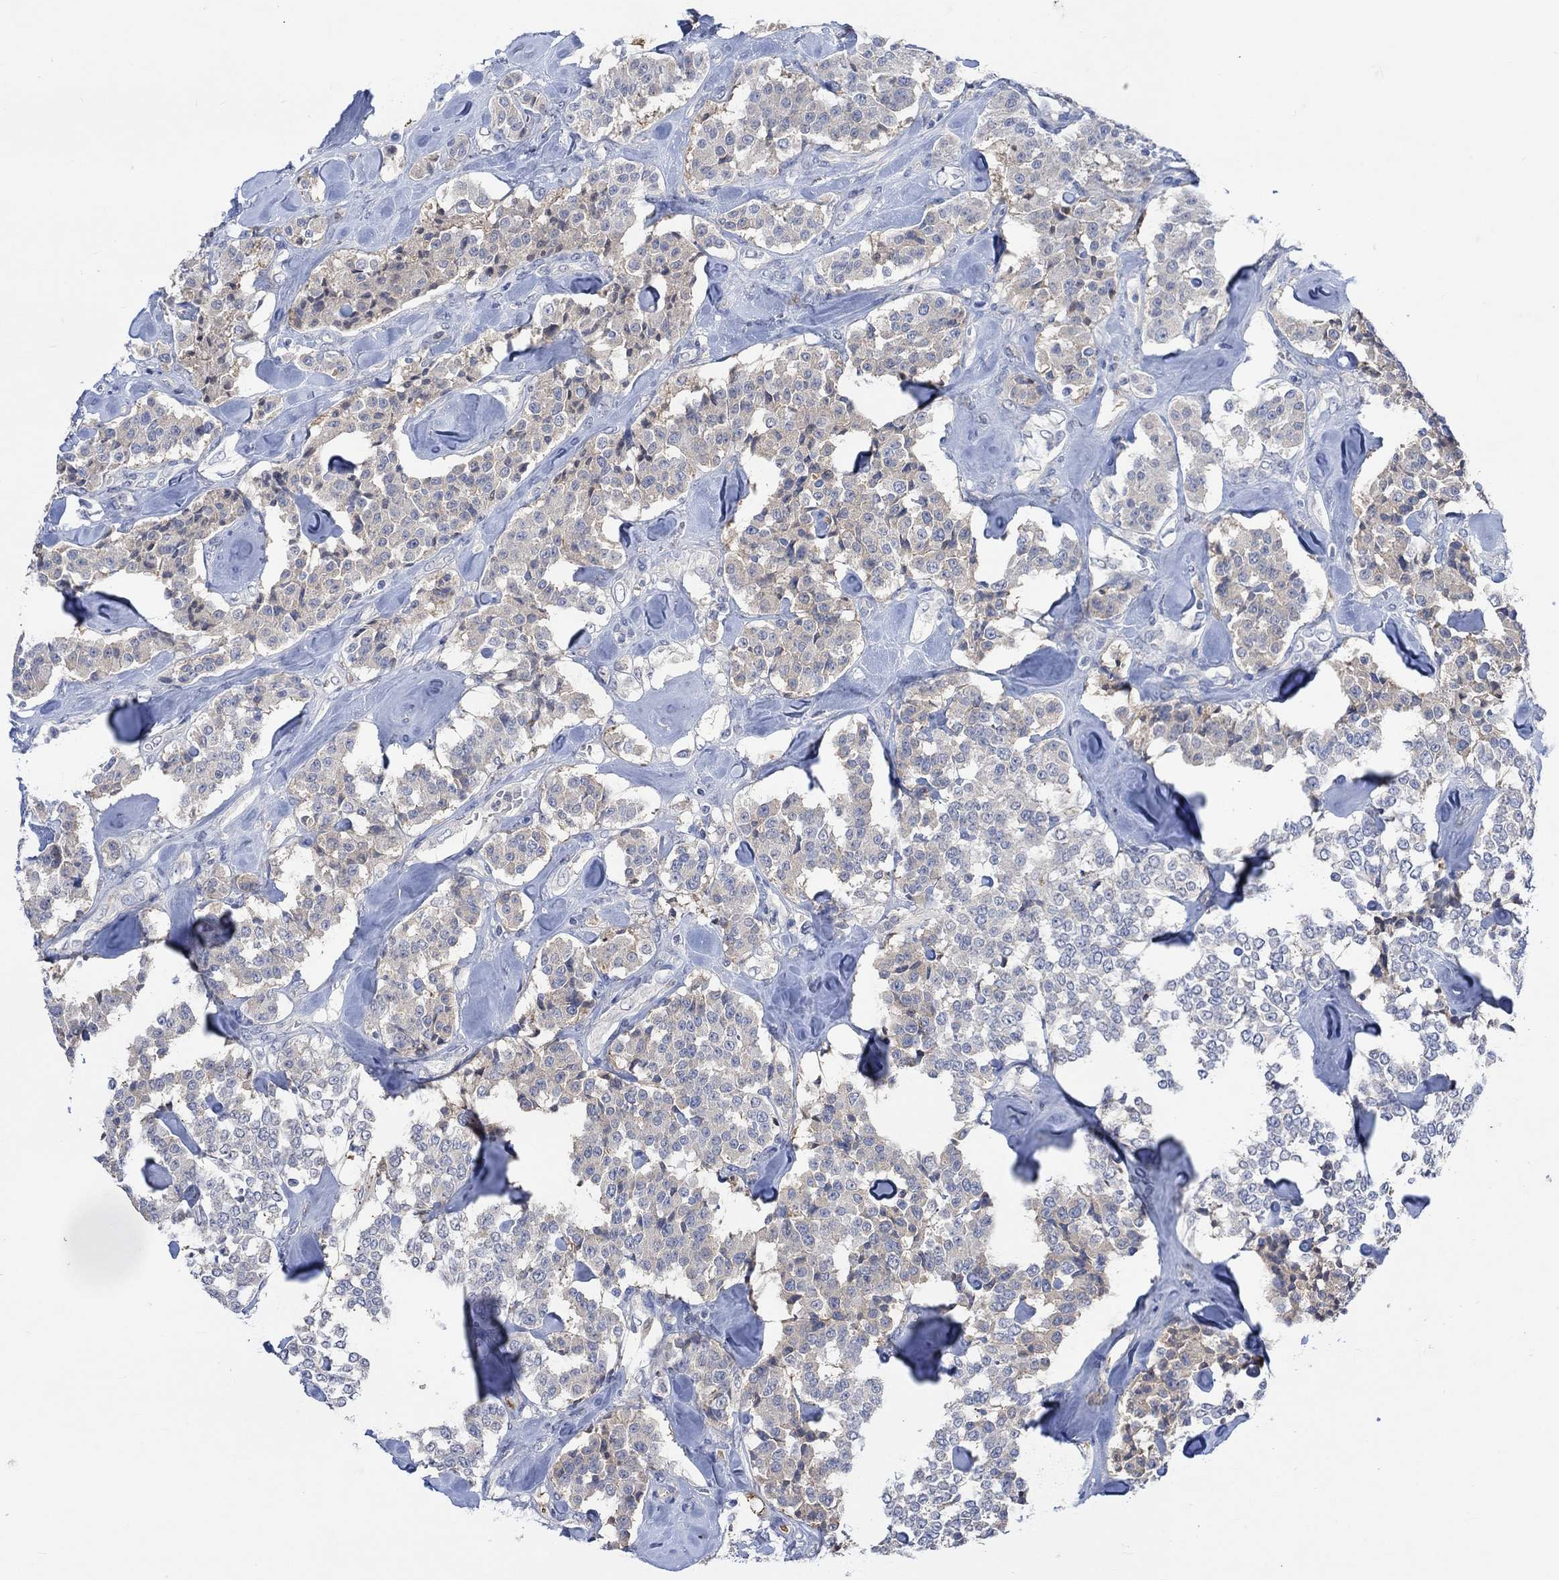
{"staining": {"intensity": "weak", "quantity": "25%-75%", "location": "cytoplasmic/membranous"}, "tissue": "carcinoid", "cell_type": "Tumor cells", "image_type": "cancer", "snomed": [{"axis": "morphology", "description": "Carcinoid, malignant, NOS"}, {"axis": "topography", "description": "Pancreas"}], "caption": "Immunohistochemical staining of human carcinoid displays weak cytoplasmic/membranous protein expression in about 25%-75% of tumor cells.", "gene": "MSTN", "patient": {"sex": "male", "age": 41}}